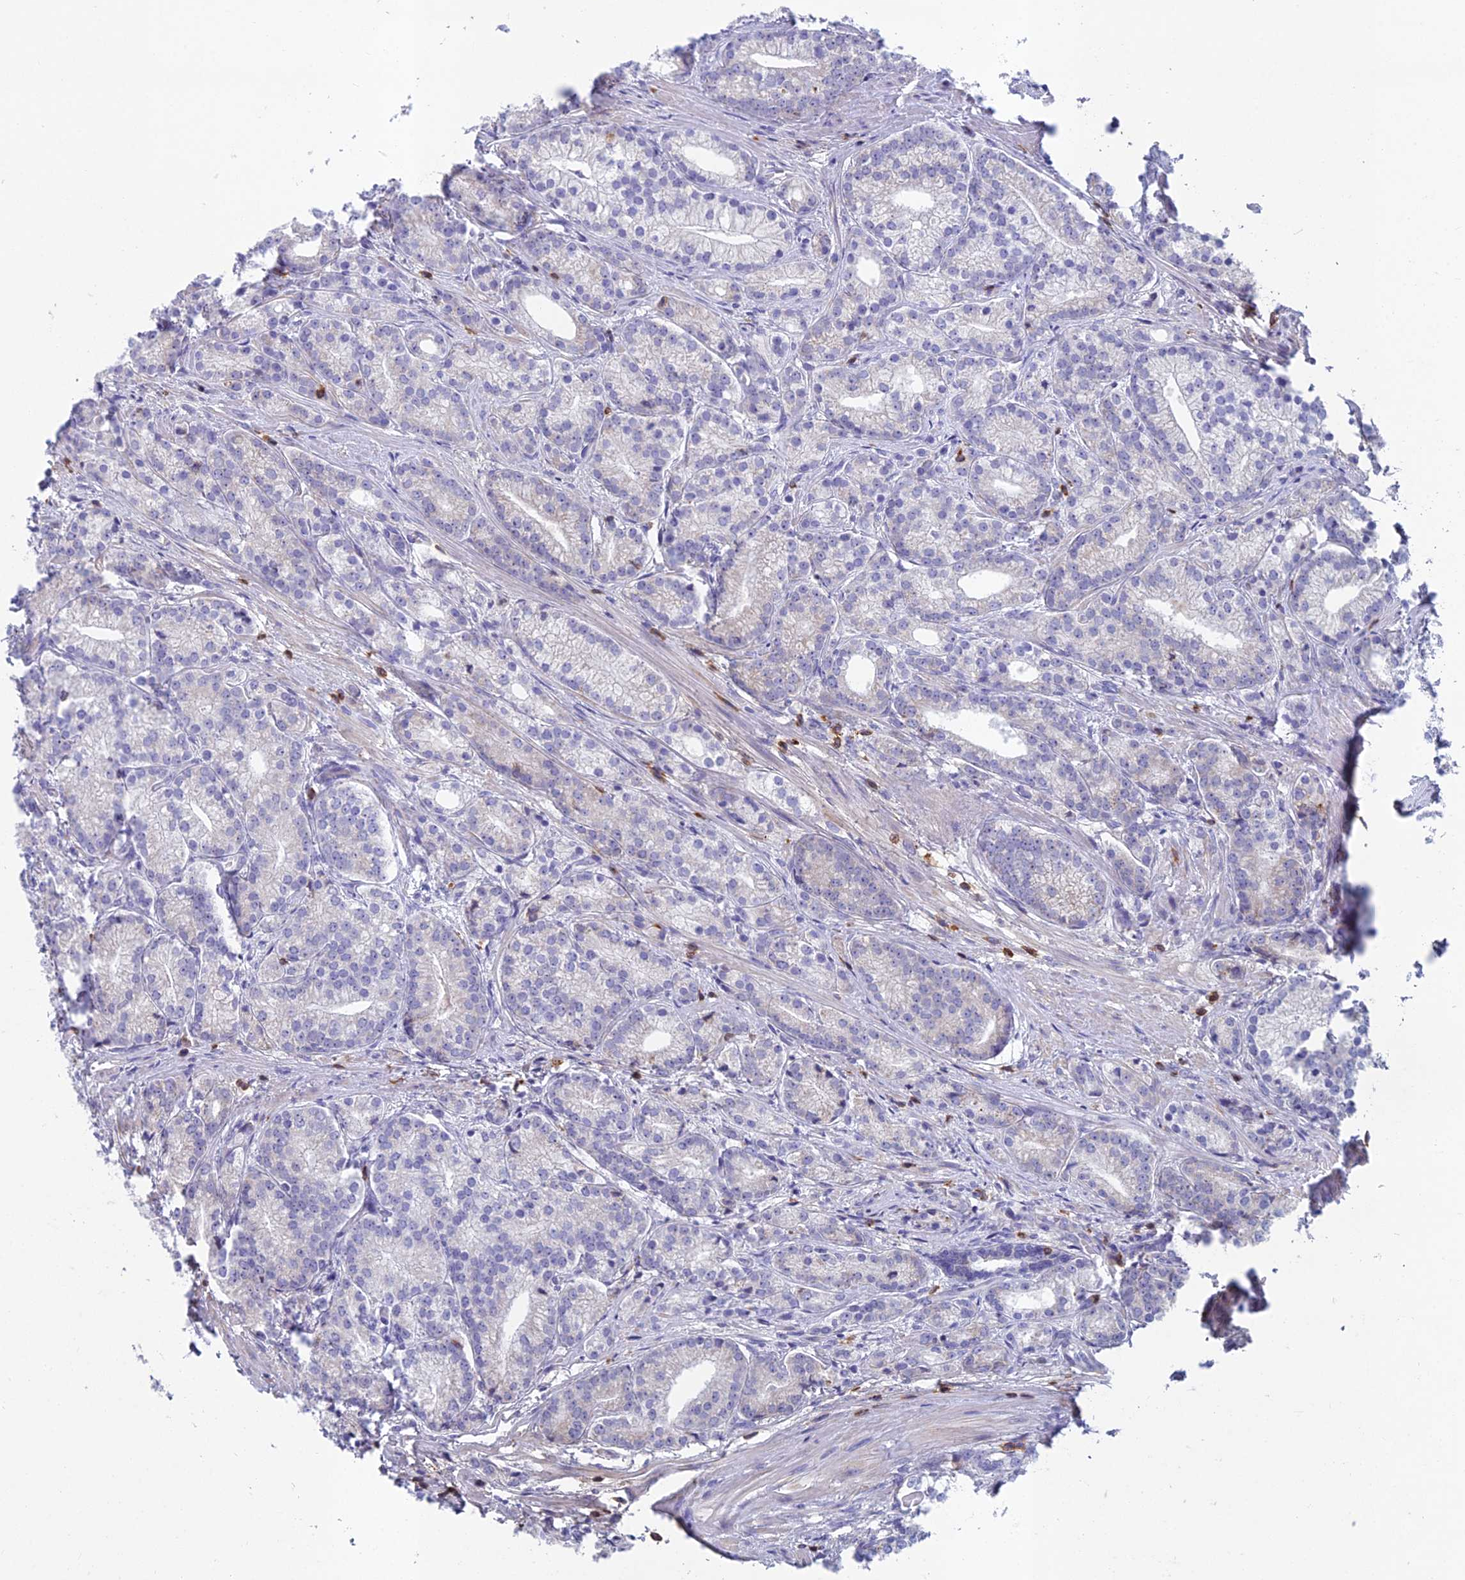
{"staining": {"intensity": "negative", "quantity": "none", "location": "none"}, "tissue": "prostate cancer", "cell_type": "Tumor cells", "image_type": "cancer", "snomed": [{"axis": "morphology", "description": "Adenocarcinoma, Low grade"}, {"axis": "topography", "description": "Prostate"}], "caption": "This histopathology image is of low-grade adenocarcinoma (prostate) stained with immunohistochemistry to label a protein in brown with the nuclei are counter-stained blue. There is no positivity in tumor cells.", "gene": "ABI3BP", "patient": {"sex": "male", "age": 71}}